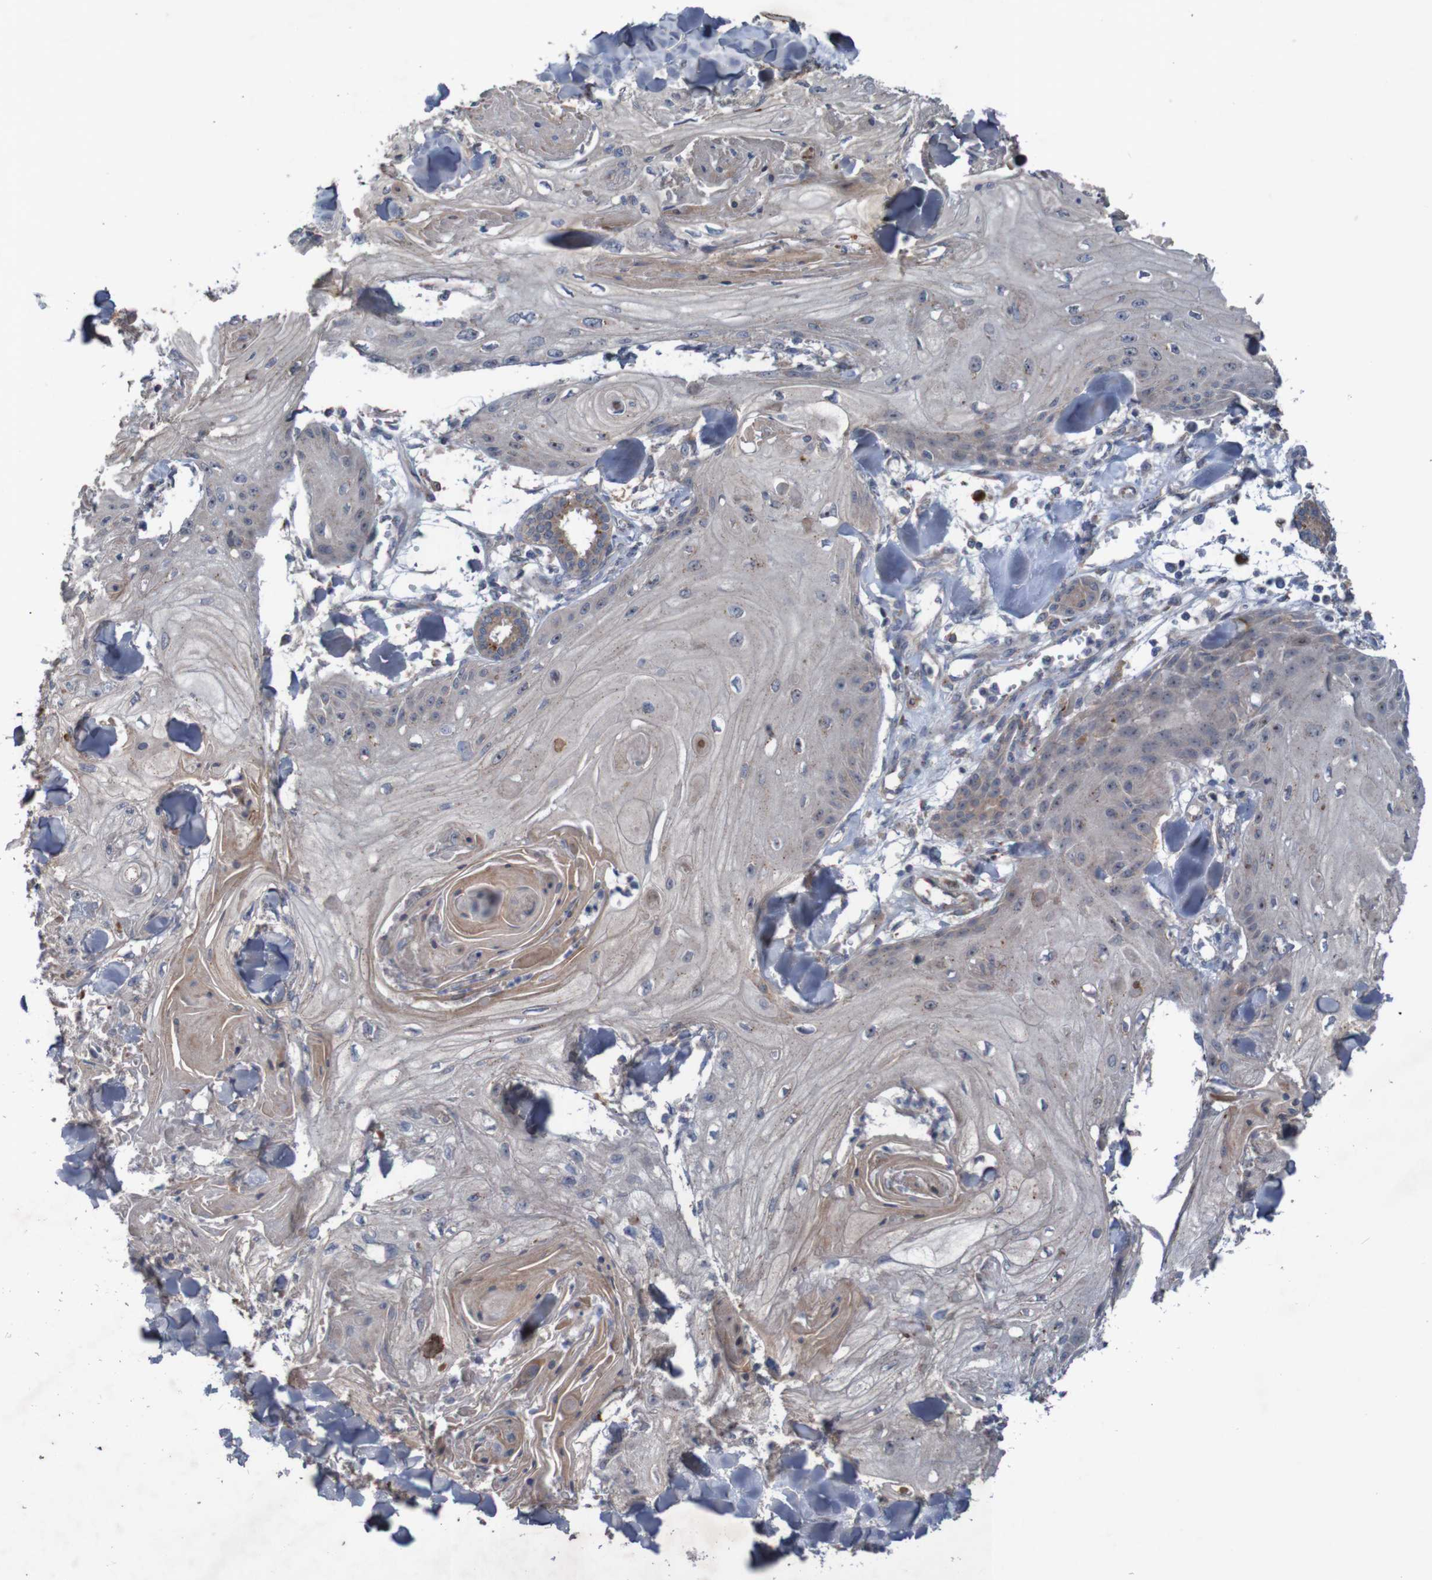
{"staining": {"intensity": "negative", "quantity": "none", "location": "none"}, "tissue": "skin cancer", "cell_type": "Tumor cells", "image_type": "cancer", "snomed": [{"axis": "morphology", "description": "Squamous cell carcinoma, NOS"}, {"axis": "topography", "description": "Skin"}], "caption": "Immunohistochemistry photomicrograph of human skin cancer stained for a protein (brown), which demonstrates no expression in tumor cells.", "gene": "ANGPT4", "patient": {"sex": "male", "age": 74}}